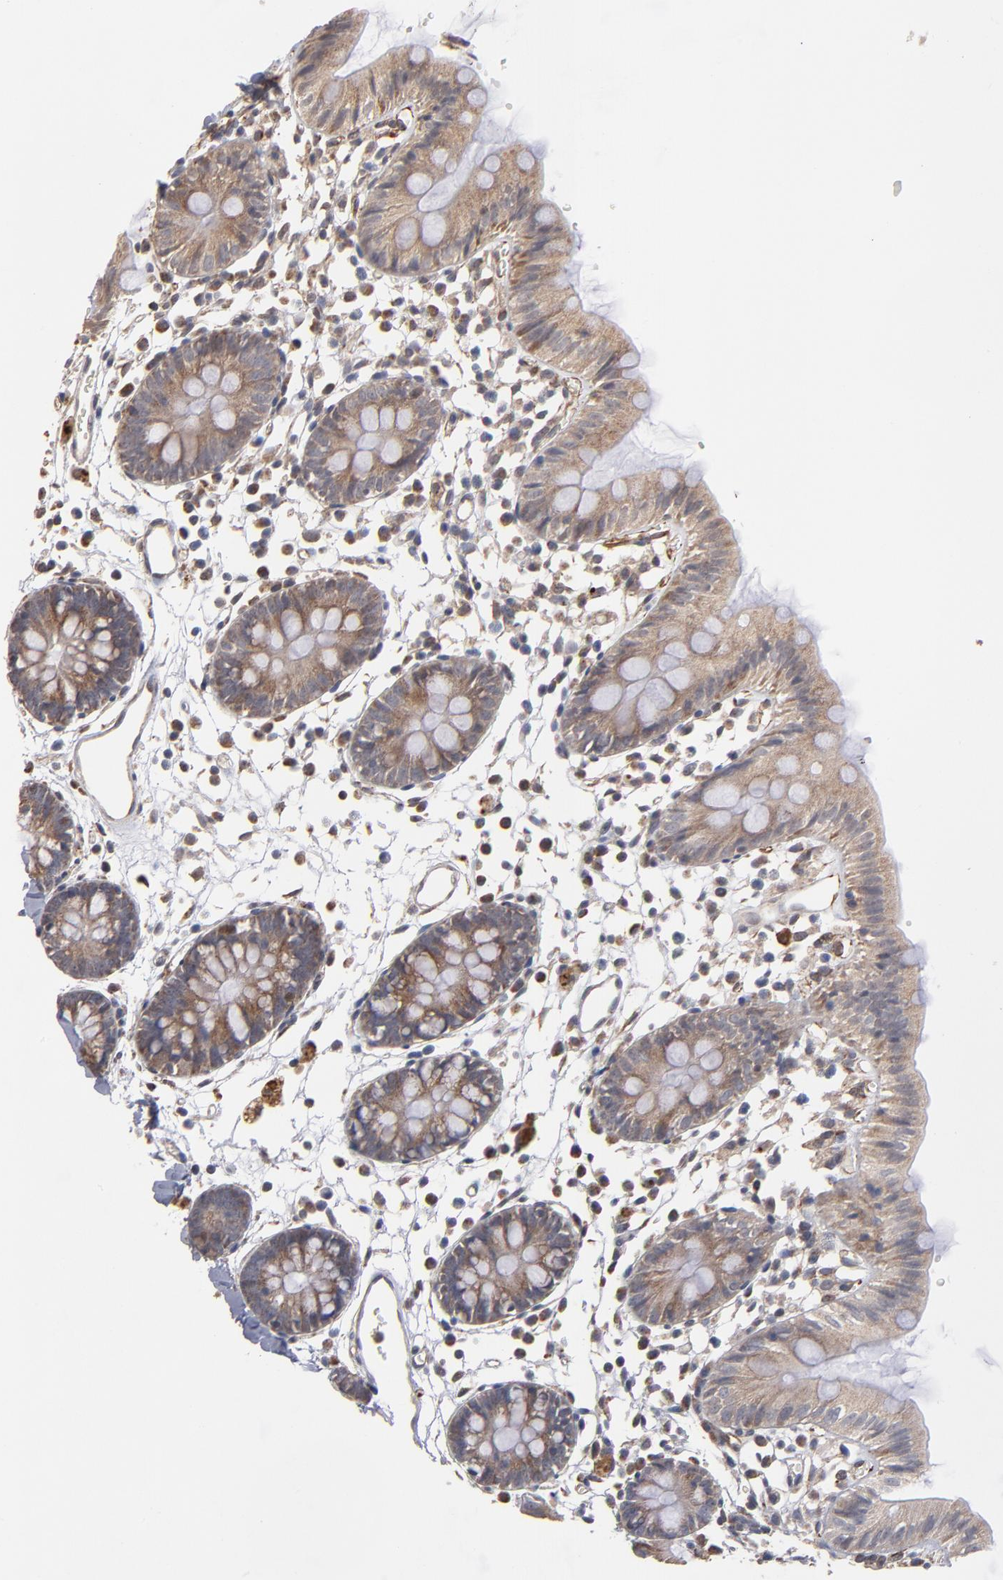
{"staining": {"intensity": "moderate", "quantity": ">75%", "location": "cytoplasmic/membranous"}, "tissue": "colon", "cell_type": "Endothelial cells", "image_type": "normal", "snomed": [{"axis": "morphology", "description": "Normal tissue, NOS"}, {"axis": "topography", "description": "Colon"}], "caption": "This photomicrograph exhibits unremarkable colon stained with IHC to label a protein in brown. The cytoplasmic/membranous of endothelial cells show moderate positivity for the protein. Nuclei are counter-stained blue.", "gene": "MIPOL1", "patient": {"sex": "male", "age": 14}}